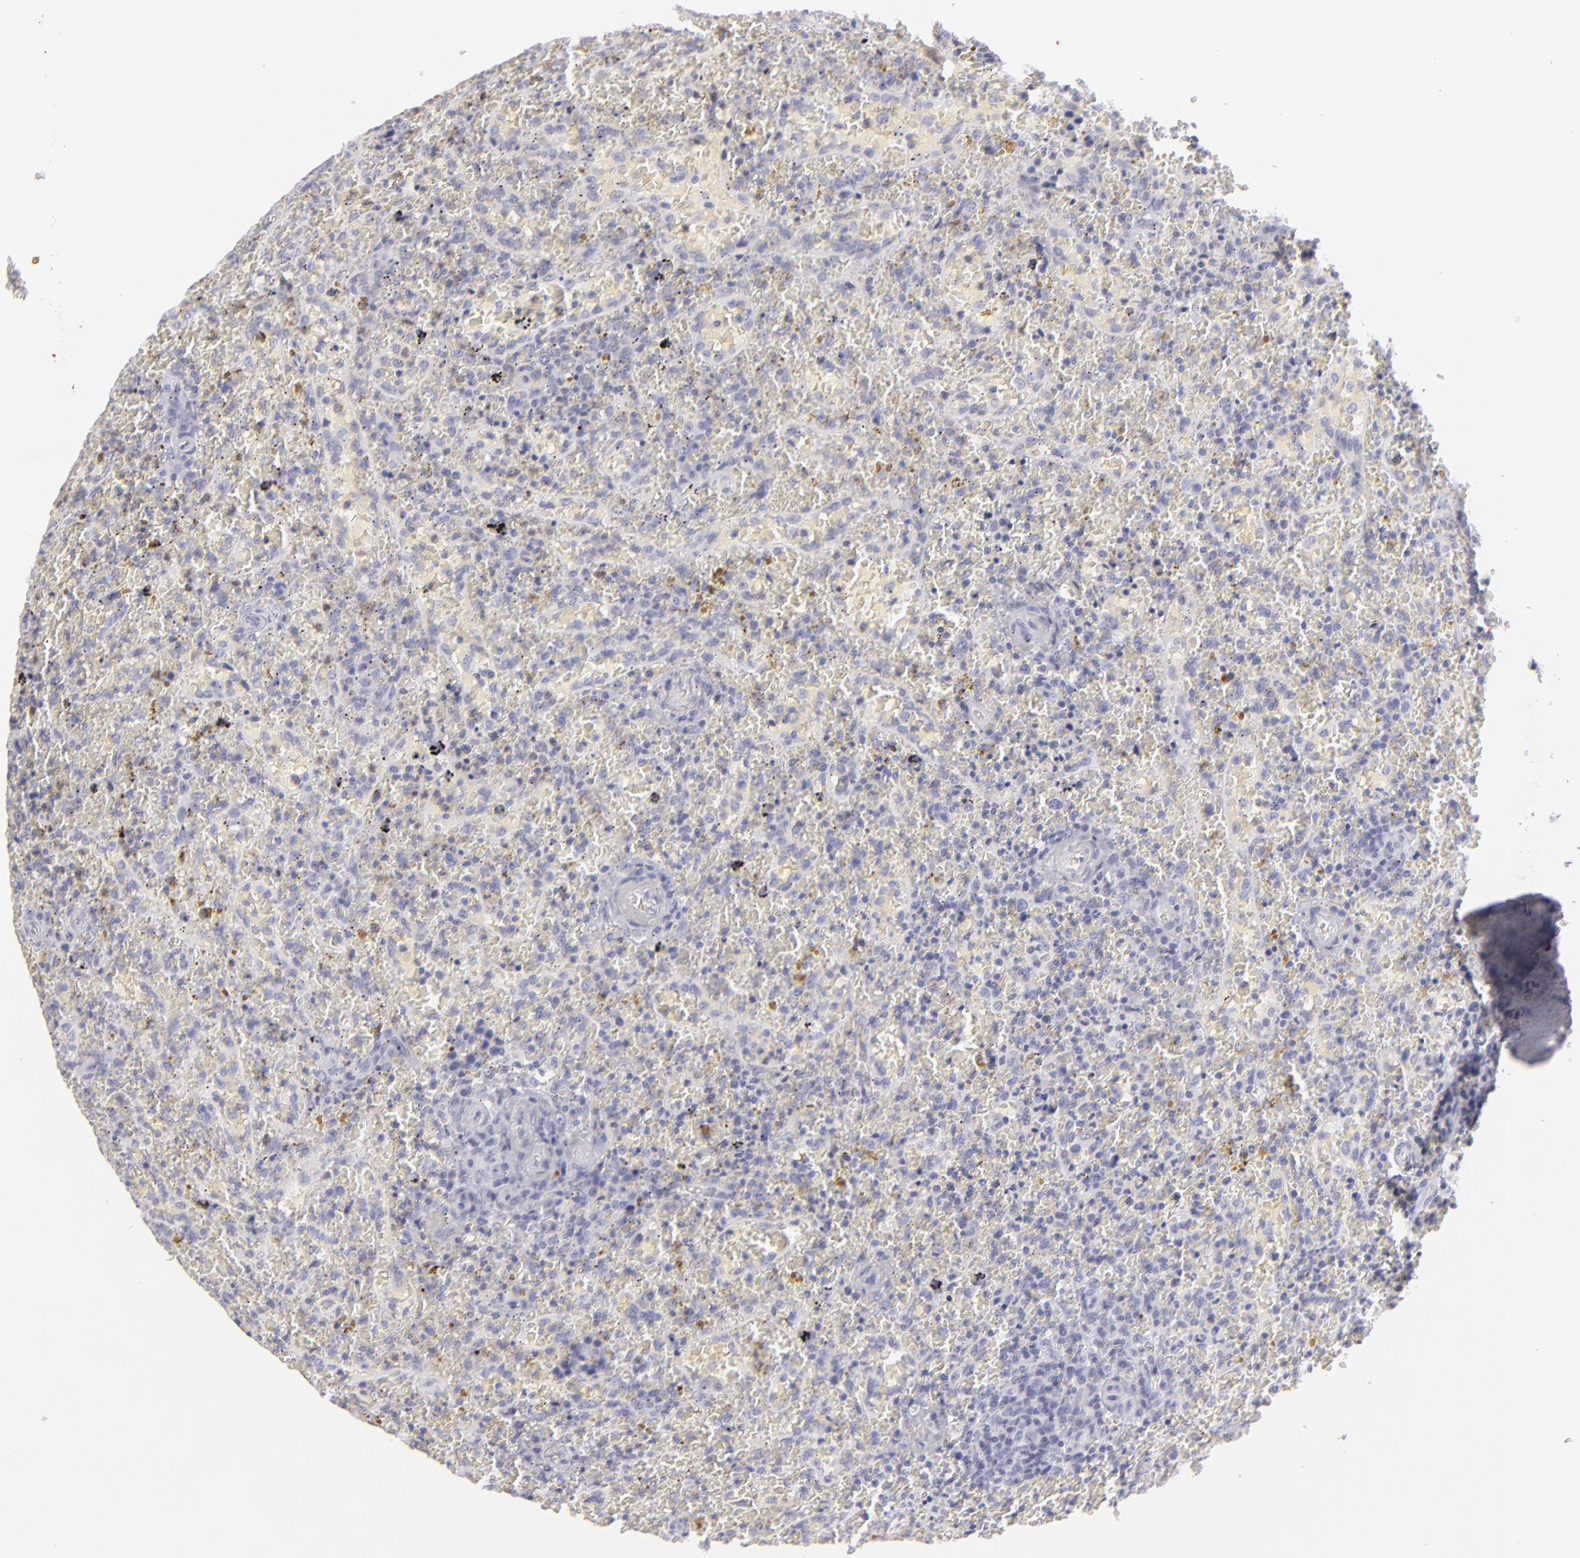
{"staining": {"intensity": "negative", "quantity": "none", "location": "none"}, "tissue": "lymphoma", "cell_type": "Tumor cells", "image_type": "cancer", "snomed": [{"axis": "morphology", "description": "Malignant lymphoma, non-Hodgkin's type, High grade"}, {"axis": "topography", "description": "Spleen"}, {"axis": "topography", "description": "Lymph node"}], "caption": "High-grade malignant lymphoma, non-Hodgkin's type was stained to show a protein in brown. There is no significant positivity in tumor cells.", "gene": "KRT1", "patient": {"sex": "female", "age": 70}}